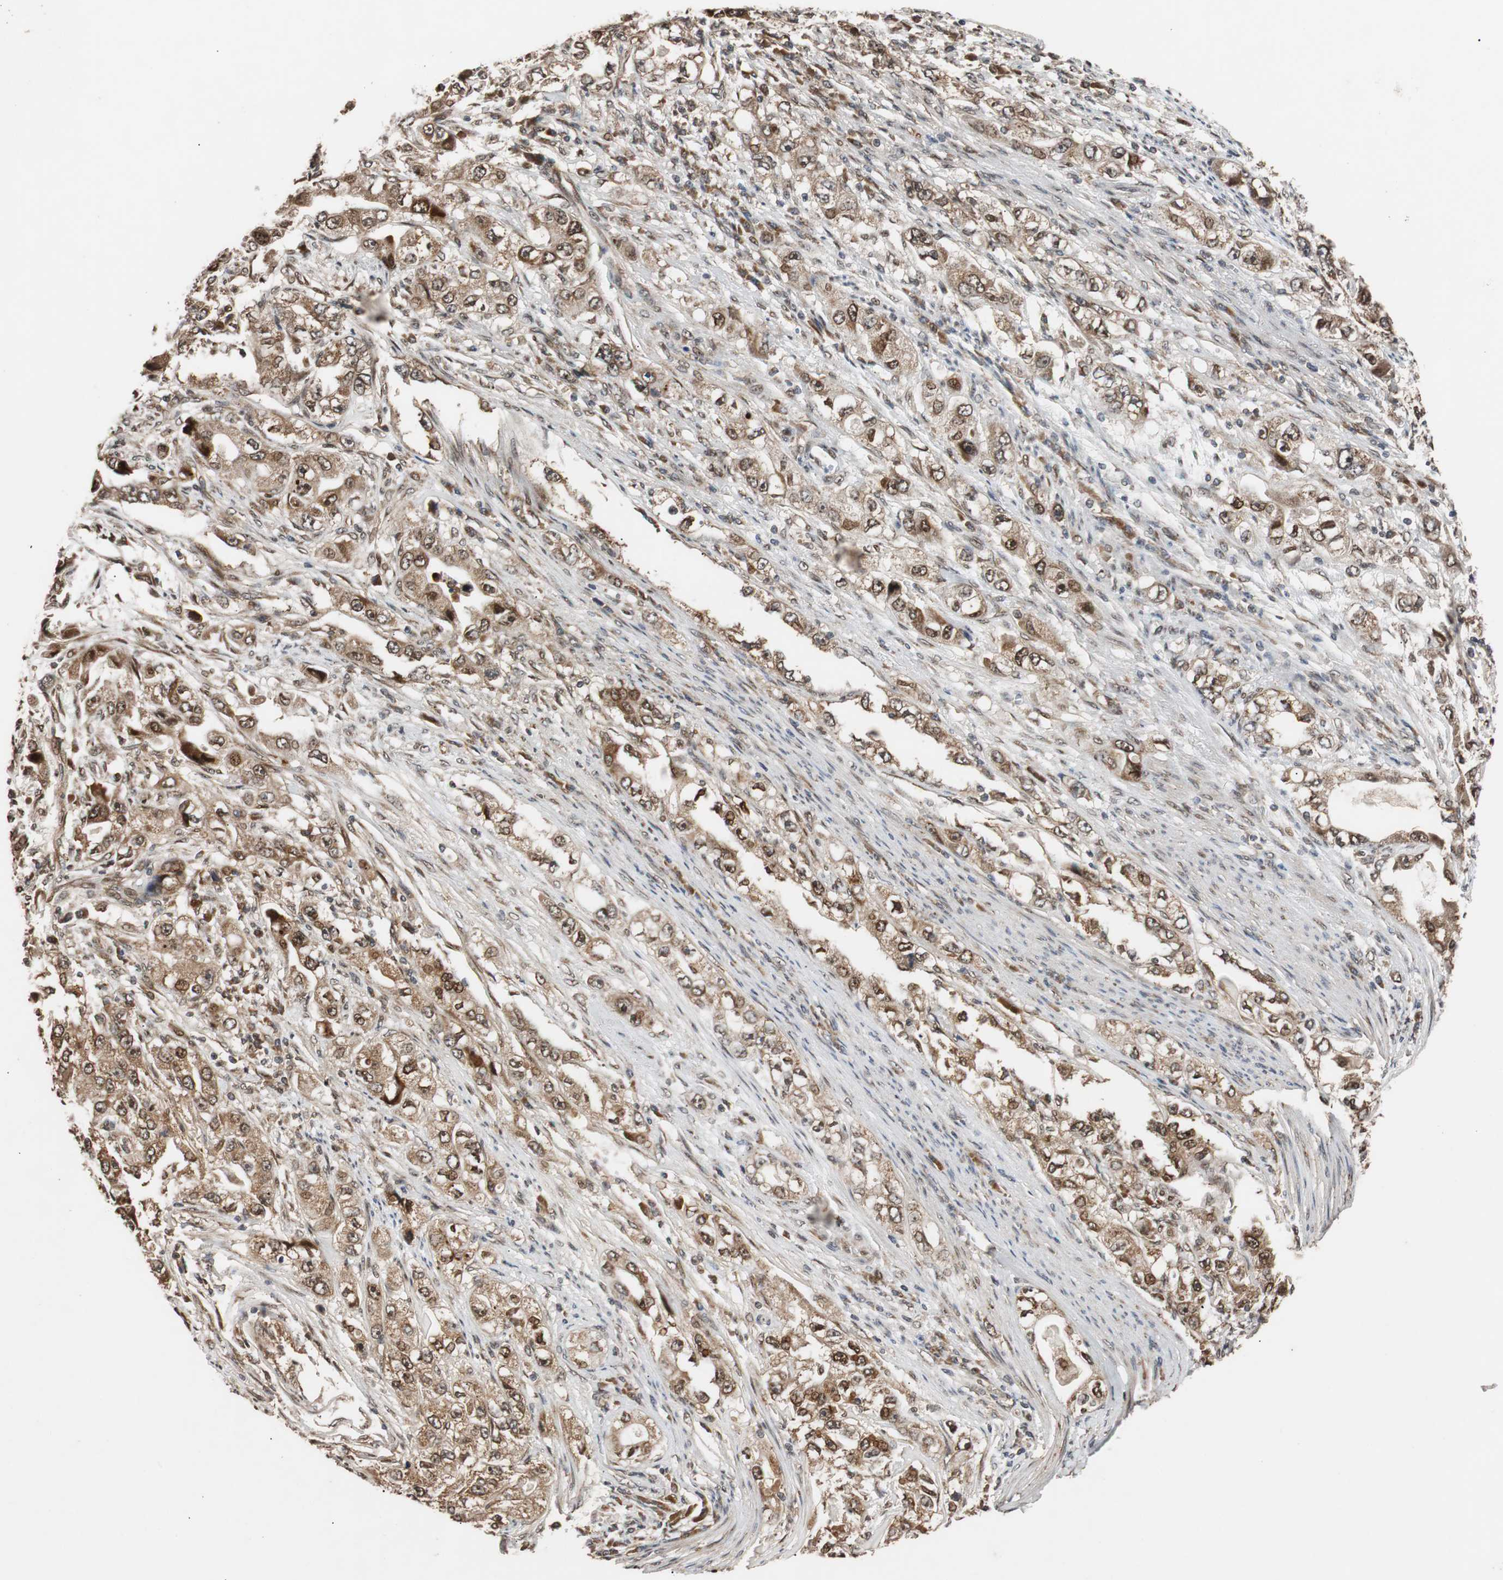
{"staining": {"intensity": "strong", "quantity": ">75%", "location": "cytoplasmic/membranous,nuclear"}, "tissue": "stomach cancer", "cell_type": "Tumor cells", "image_type": "cancer", "snomed": [{"axis": "morphology", "description": "Adenocarcinoma, NOS"}, {"axis": "topography", "description": "Stomach, lower"}], "caption": "Protein staining by immunohistochemistry (IHC) demonstrates strong cytoplasmic/membranous and nuclear expression in approximately >75% of tumor cells in stomach cancer (adenocarcinoma).", "gene": "USP31", "patient": {"sex": "female", "age": 93}}